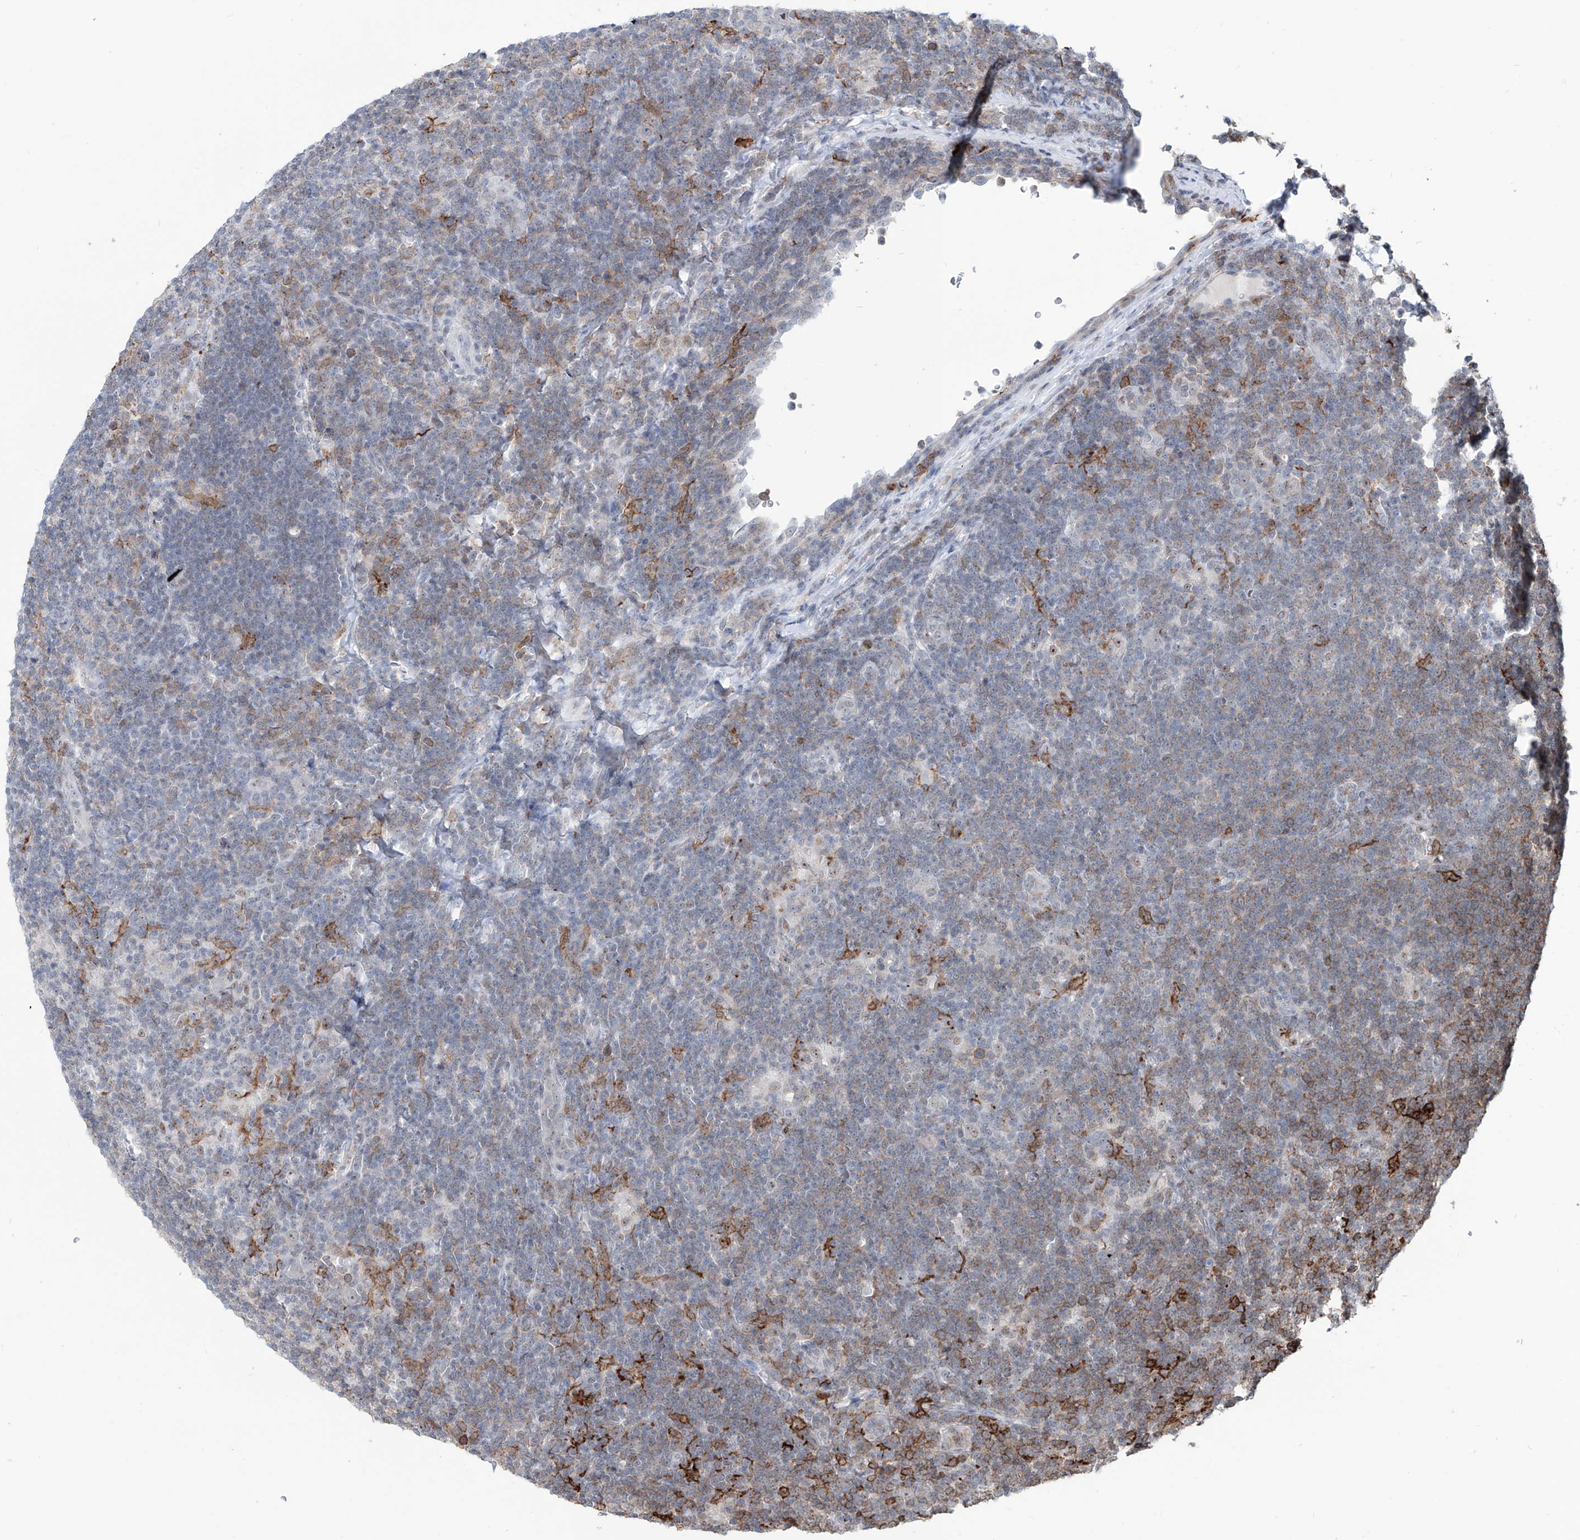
{"staining": {"intensity": "negative", "quantity": "none", "location": "none"}, "tissue": "lymphoma", "cell_type": "Tumor cells", "image_type": "cancer", "snomed": [{"axis": "morphology", "description": "Hodgkin's disease, NOS"}, {"axis": "topography", "description": "Lymph node"}], "caption": "Protein analysis of lymphoma demonstrates no significant expression in tumor cells.", "gene": "ZBTB48", "patient": {"sex": "female", "age": 57}}